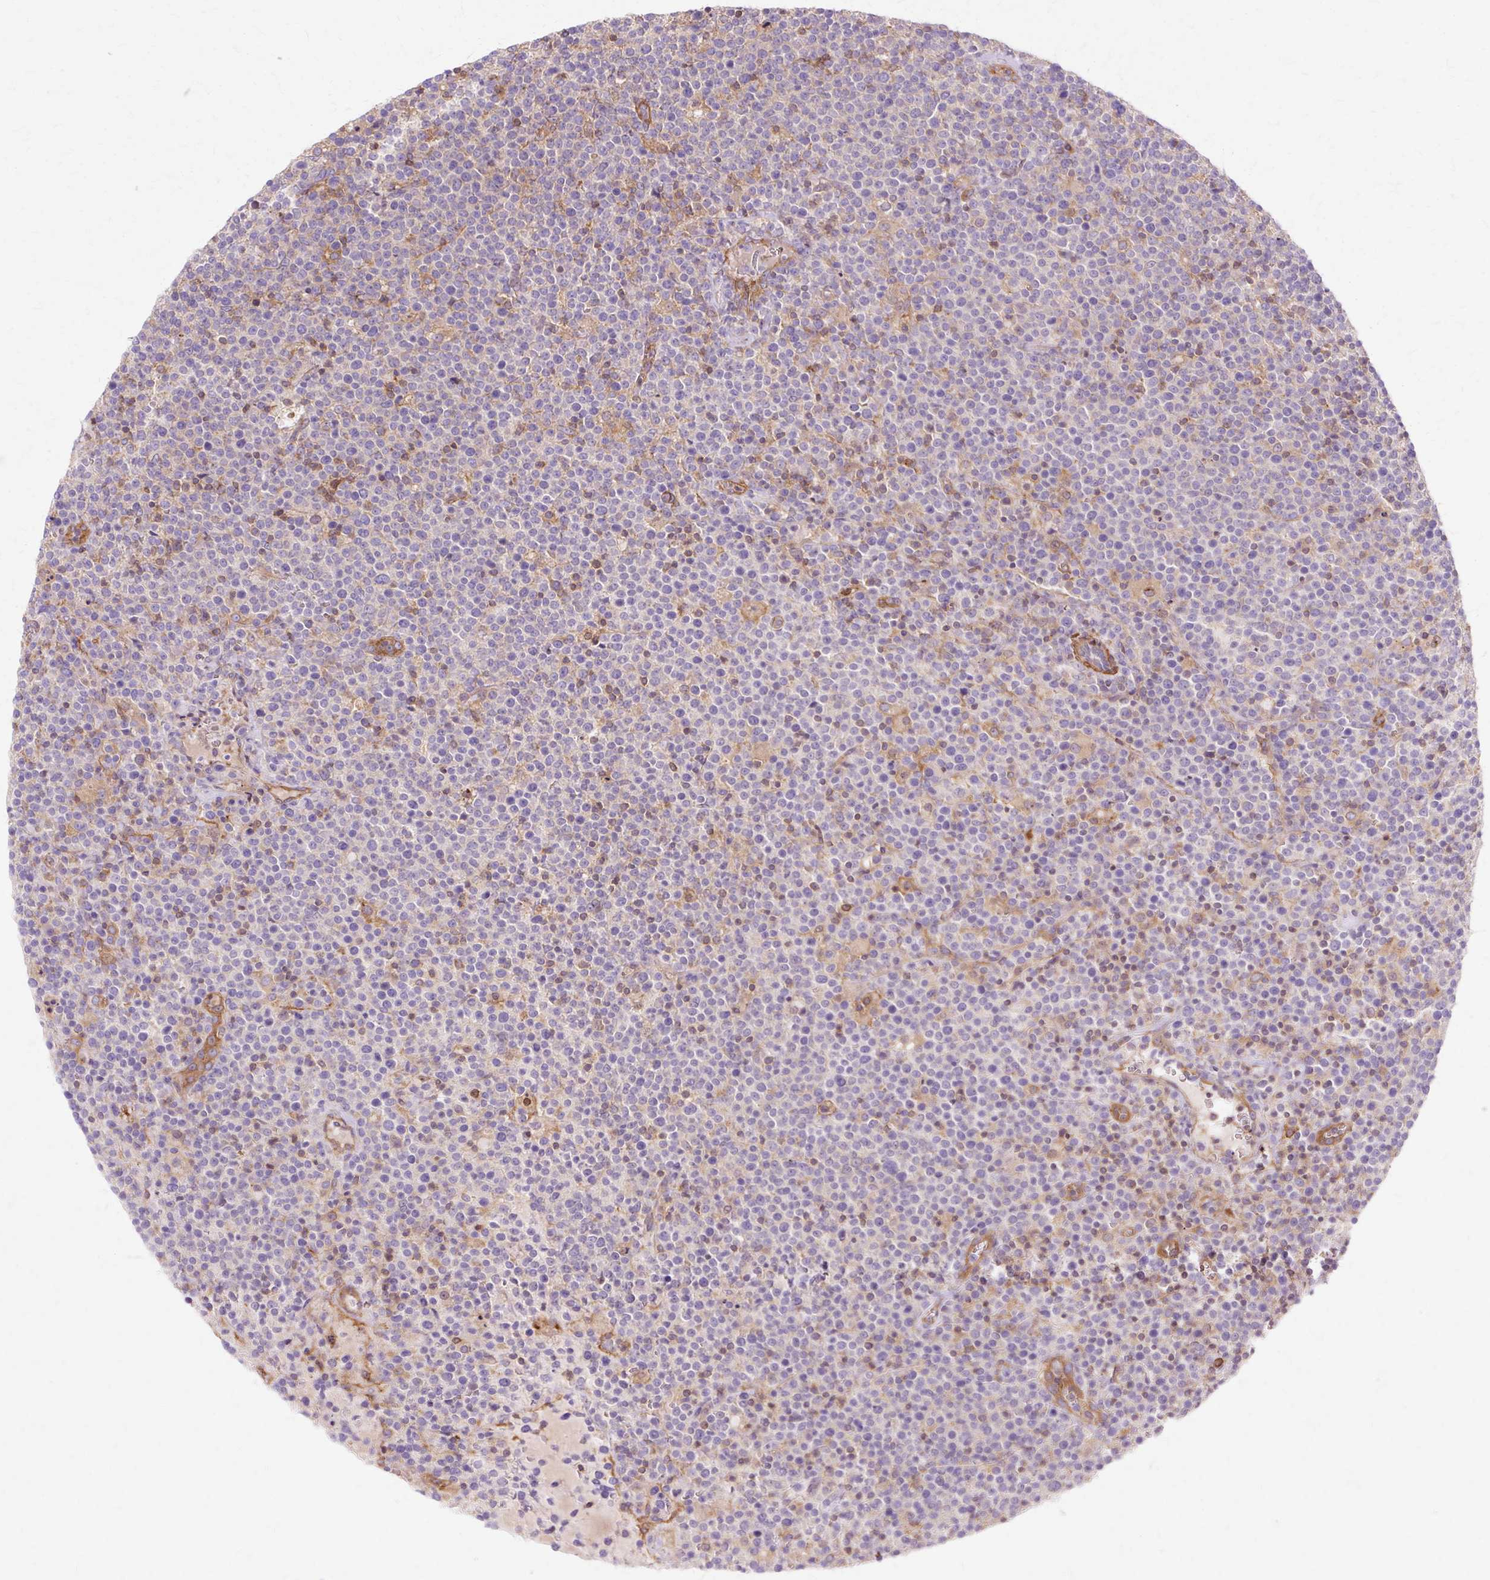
{"staining": {"intensity": "negative", "quantity": "none", "location": "none"}, "tissue": "lymphoma", "cell_type": "Tumor cells", "image_type": "cancer", "snomed": [{"axis": "morphology", "description": "Malignant lymphoma, non-Hodgkin's type, High grade"}, {"axis": "topography", "description": "Lymph node"}], "caption": "There is no significant positivity in tumor cells of malignant lymphoma, non-Hodgkin's type (high-grade).", "gene": "TBC1D2B", "patient": {"sex": "male", "age": 61}}